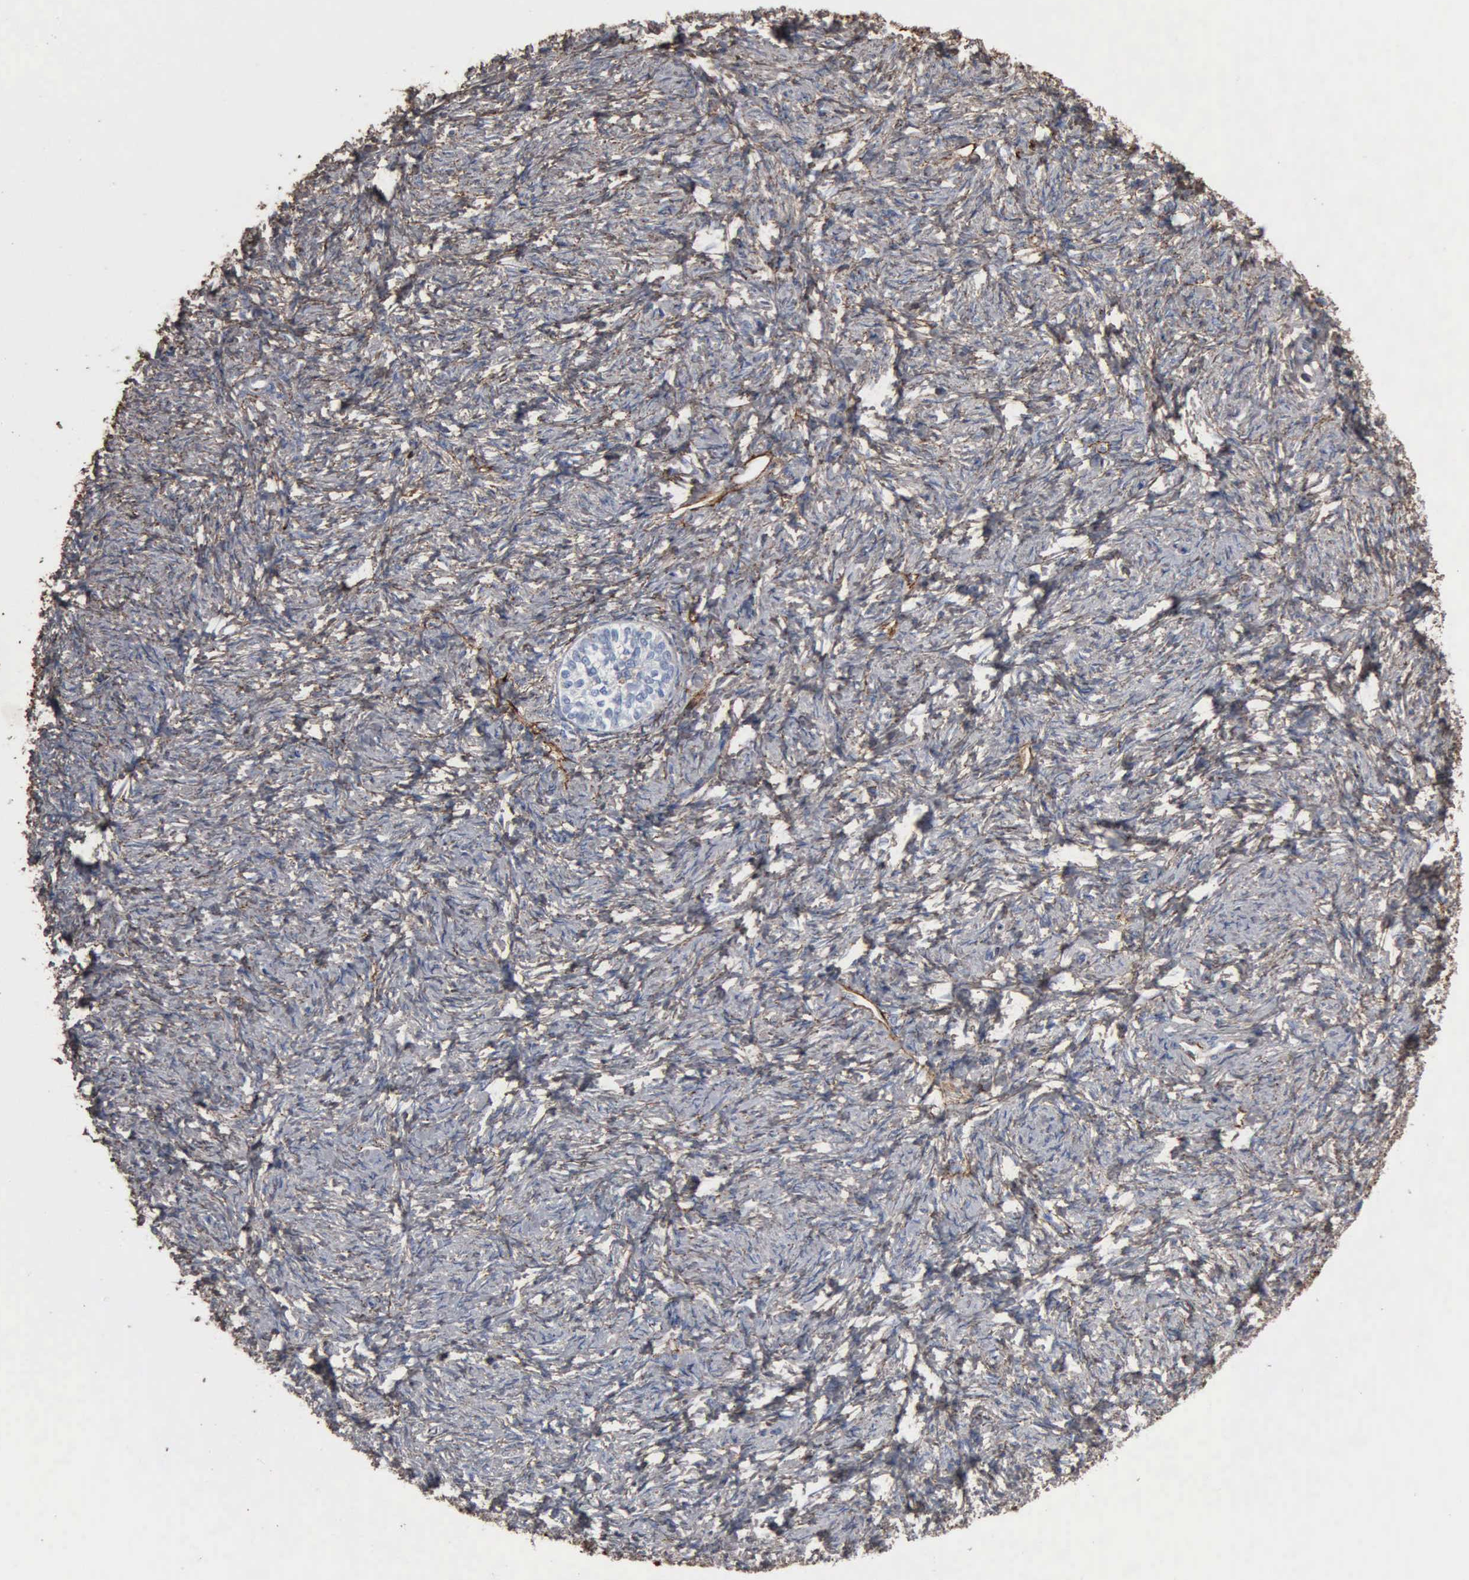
{"staining": {"intensity": "negative", "quantity": "none", "location": "none"}, "tissue": "ovarian cancer", "cell_type": "Tumor cells", "image_type": "cancer", "snomed": [{"axis": "morphology", "description": "Normal tissue, NOS"}, {"axis": "morphology", "description": "Cystadenocarcinoma, serous, NOS"}, {"axis": "topography", "description": "Ovary"}], "caption": "The histopathology image shows no significant staining in tumor cells of ovarian cancer.", "gene": "FN1", "patient": {"sex": "female", "age": 62}}